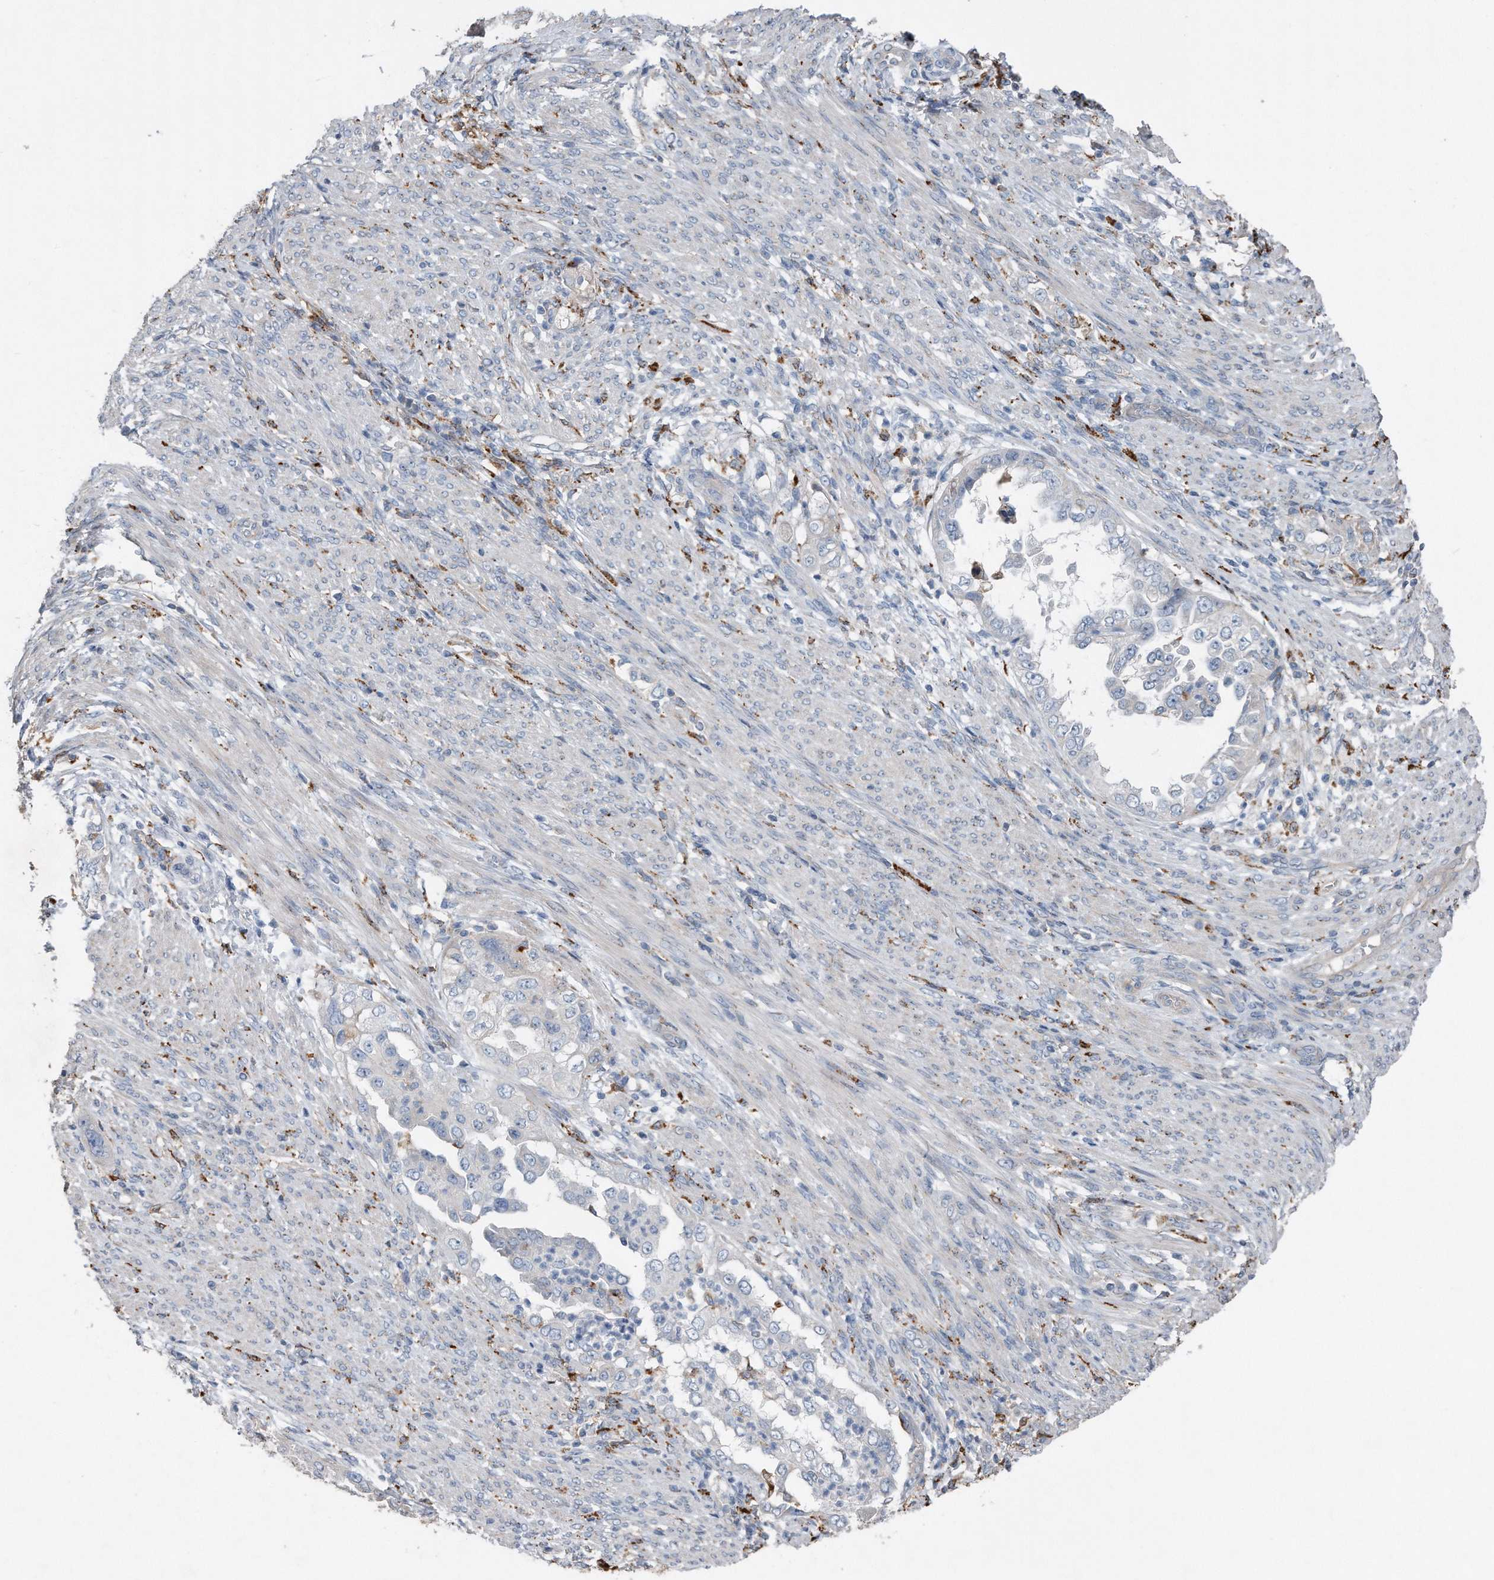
{"staining": {"intensity": "negative", "quantity": "none", "location": "none"}, "tissue": "endometrial cancer", "cell_type": "Tumor cells", "image_type": "cancer", "snomed": [{"axis": "morphology", "description": "Adenocarcinoma, NOS"}, {"axis": "topography", "description": "Endometrium"}], "caption": "DAB immunohistochemical staining of human endometrial cancer reveals no significant positivity in tumor cells.", "gene": "ZNF772", "patient": {"sex": "female", "age": 85}}